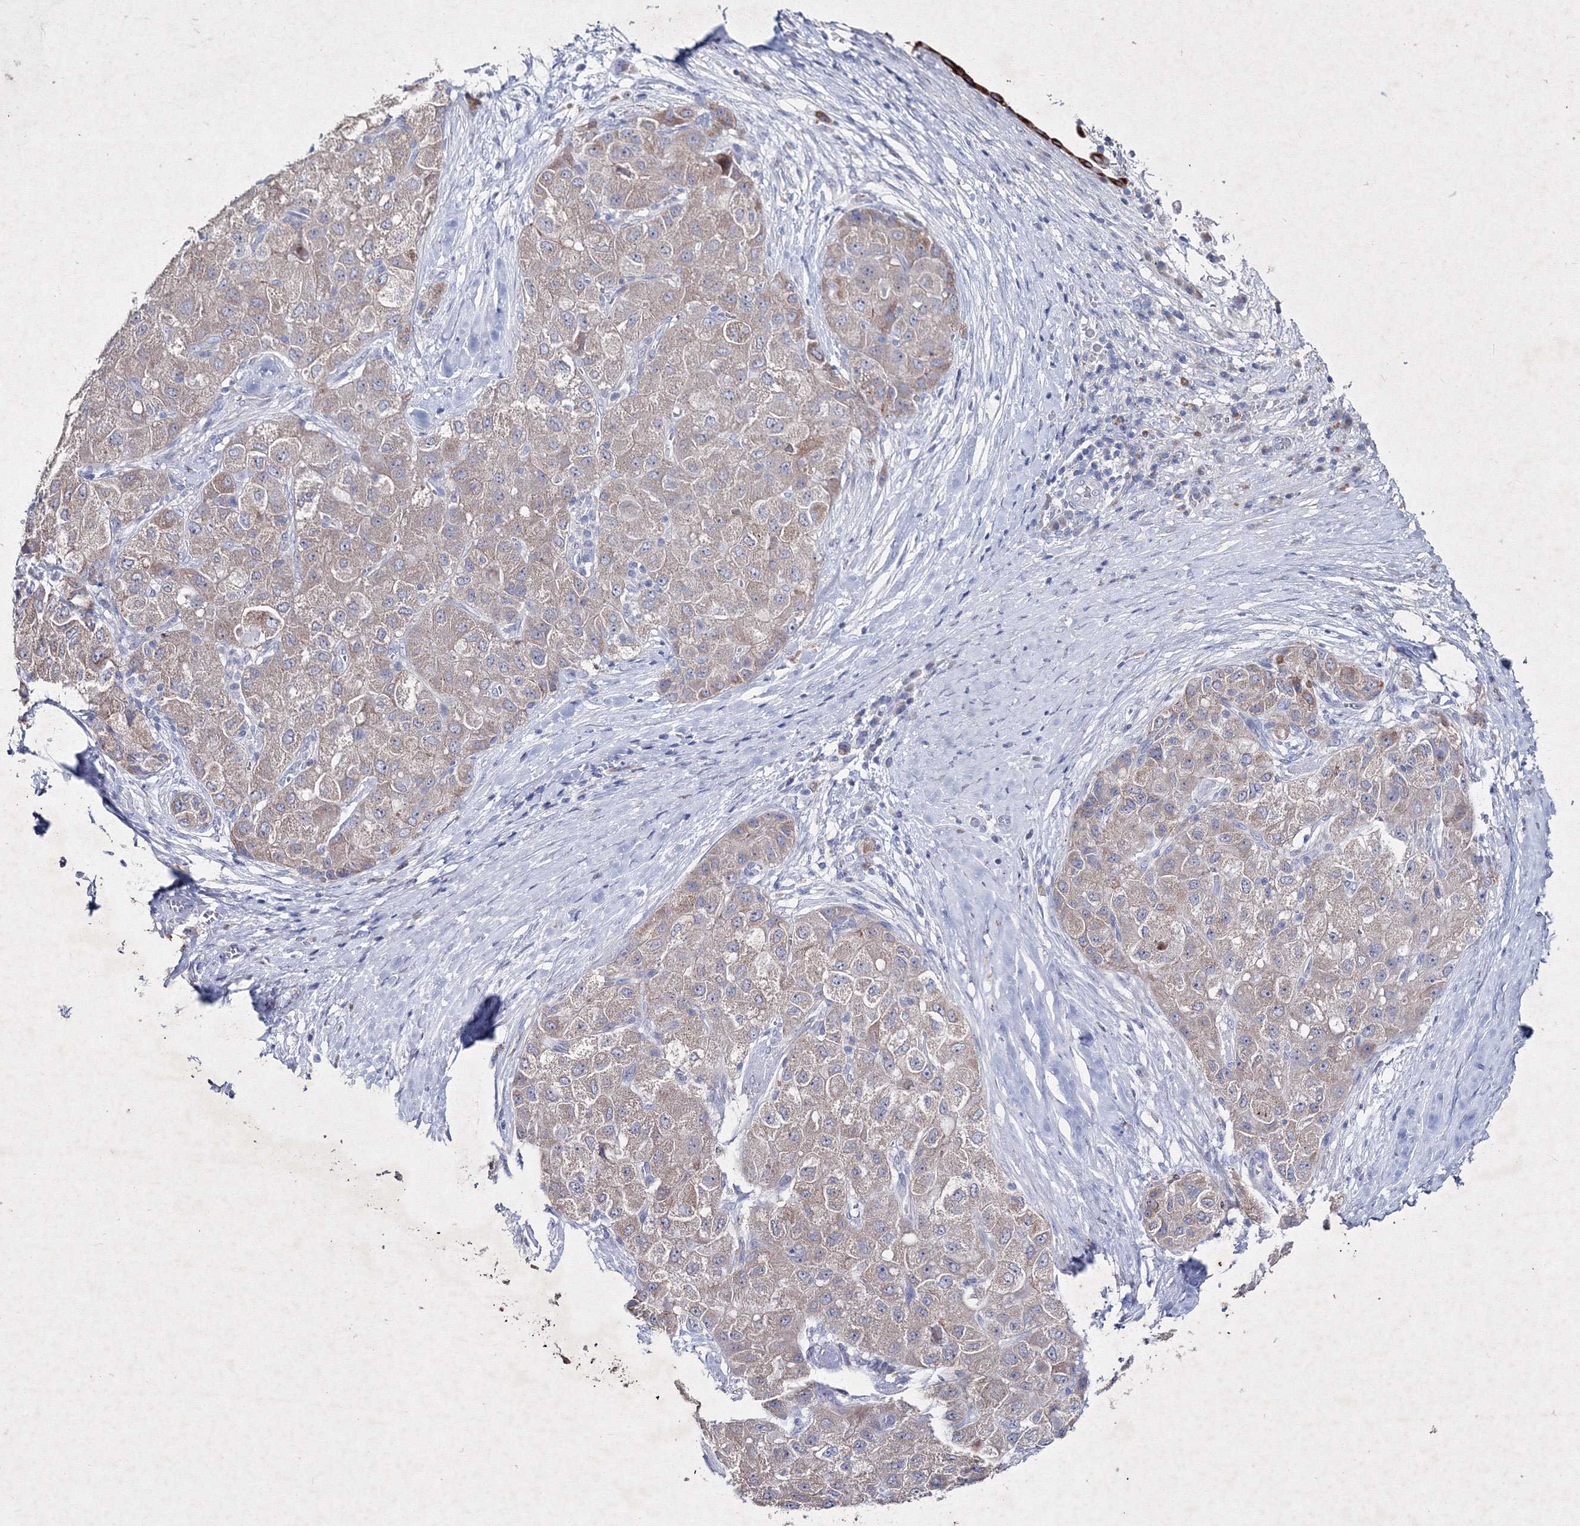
{"staining": {"intensity": "weak", "quantity": "25%-75%", "location": "cytoplasmic/membranous"}, "tissue": "liver cancer", "cell_type": "Tumor cells", "image_type": "cancer", "snomed": [{"axis": "morphology", "description": "Carcinoma, Hepatocellular, NOS"}, {"axis": "topography", "description": "Liver"}], "caption": "Immunohistochemical staining of hepatocellular carcinoma (liver) exhibits low levels of weak cytoplasmic/membranous protein expression in approximately 25%-75% of tumor cells.", "gene": "SMIM29", "patient": {"sex": "male", "age": 80}}